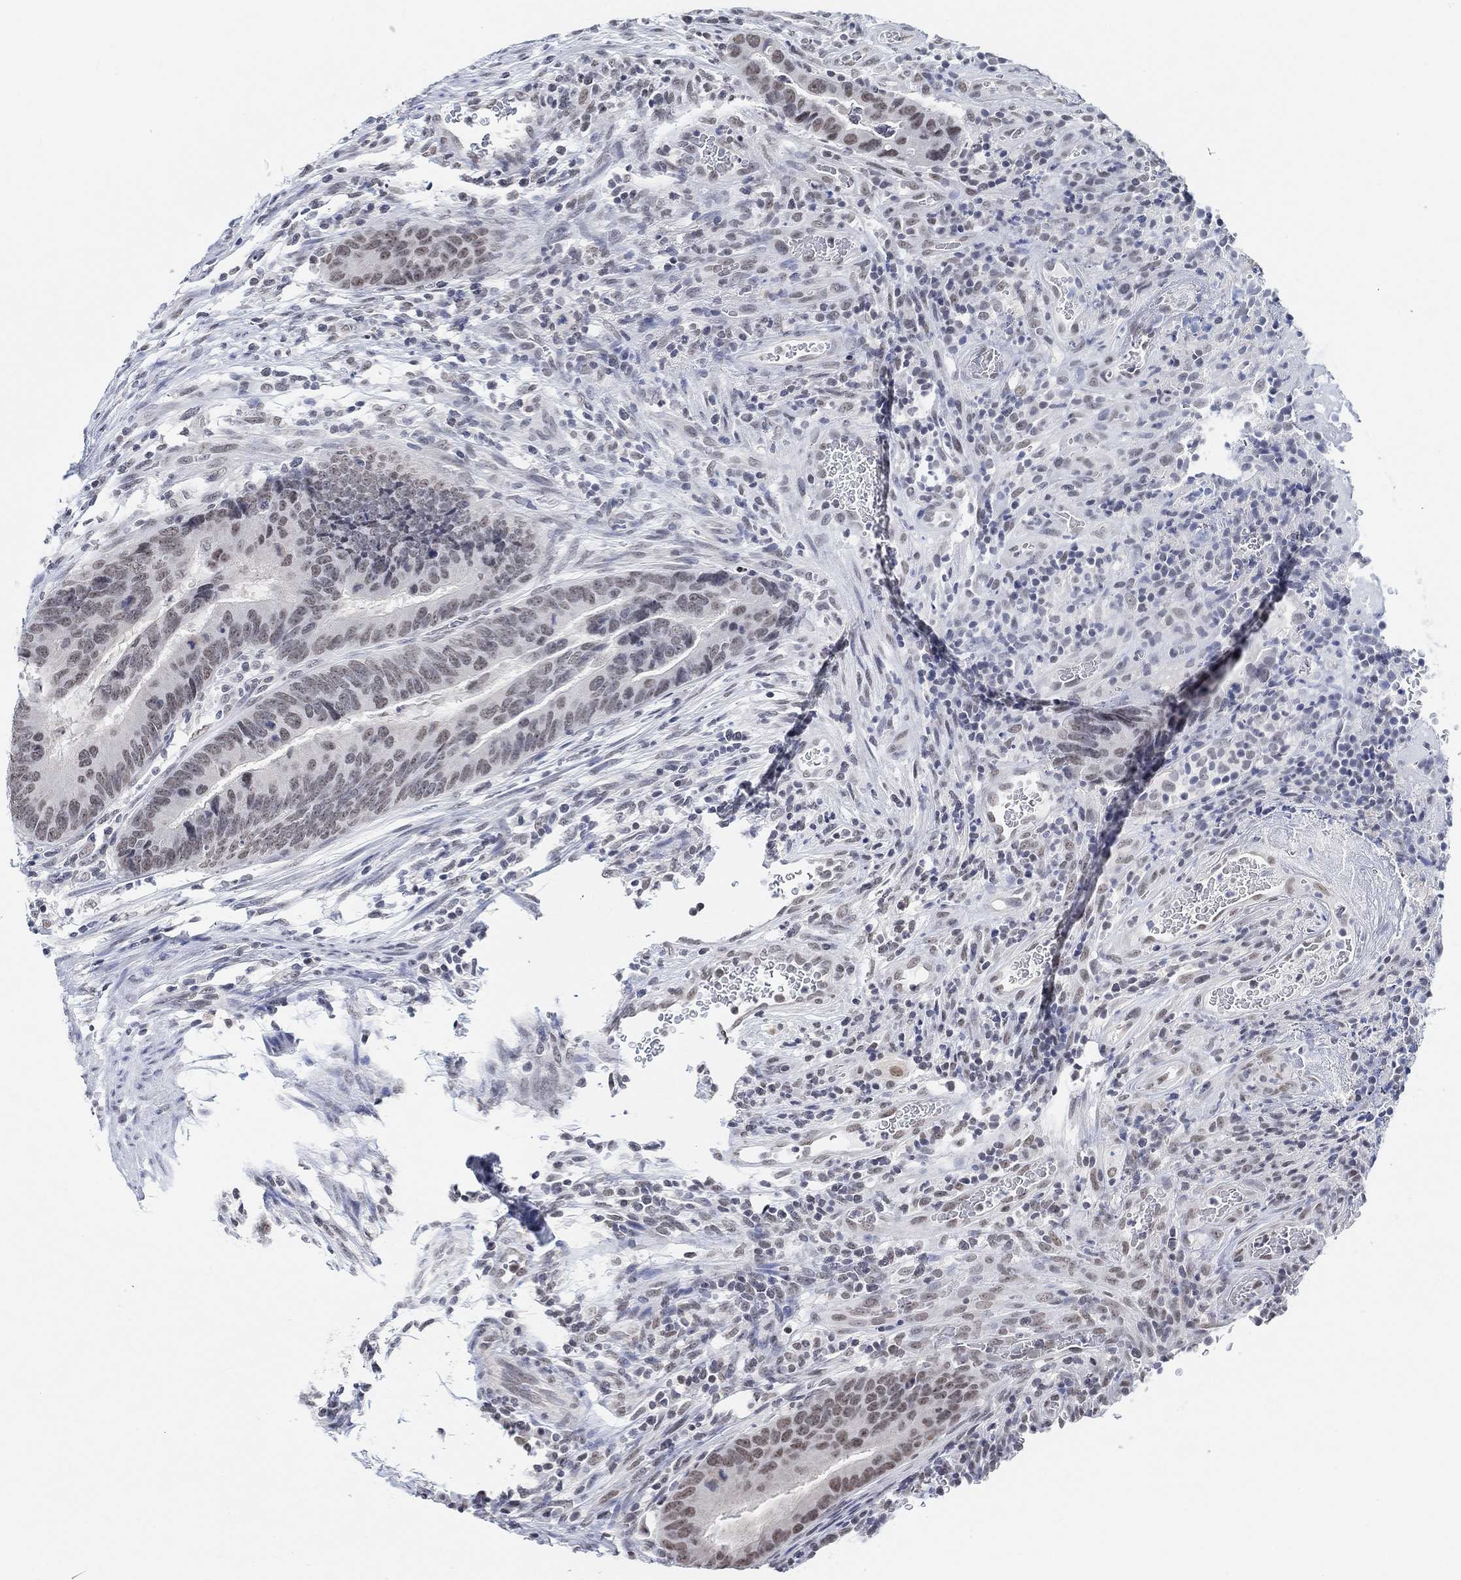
{"staining": {"intensity": "weak", "quantity": "25%-75%", "location": "nuclear"}, "tissue": "colorectal cancer", "cell_type": "Tumor cells", "image_type": "cancer", "snomed": [{"axis": "morphology", "description": "Adenocarcinoma, NOS"}, {"axis": "topography", "description": "Colon"}], "caption": "Brown immunohistochemical staining in human colorectal cancer shows weak nuclear staining in approximately 25%-75% of tumor cells.", "gene": "PURG", "patient": {"sex": "female", "age": 56}}